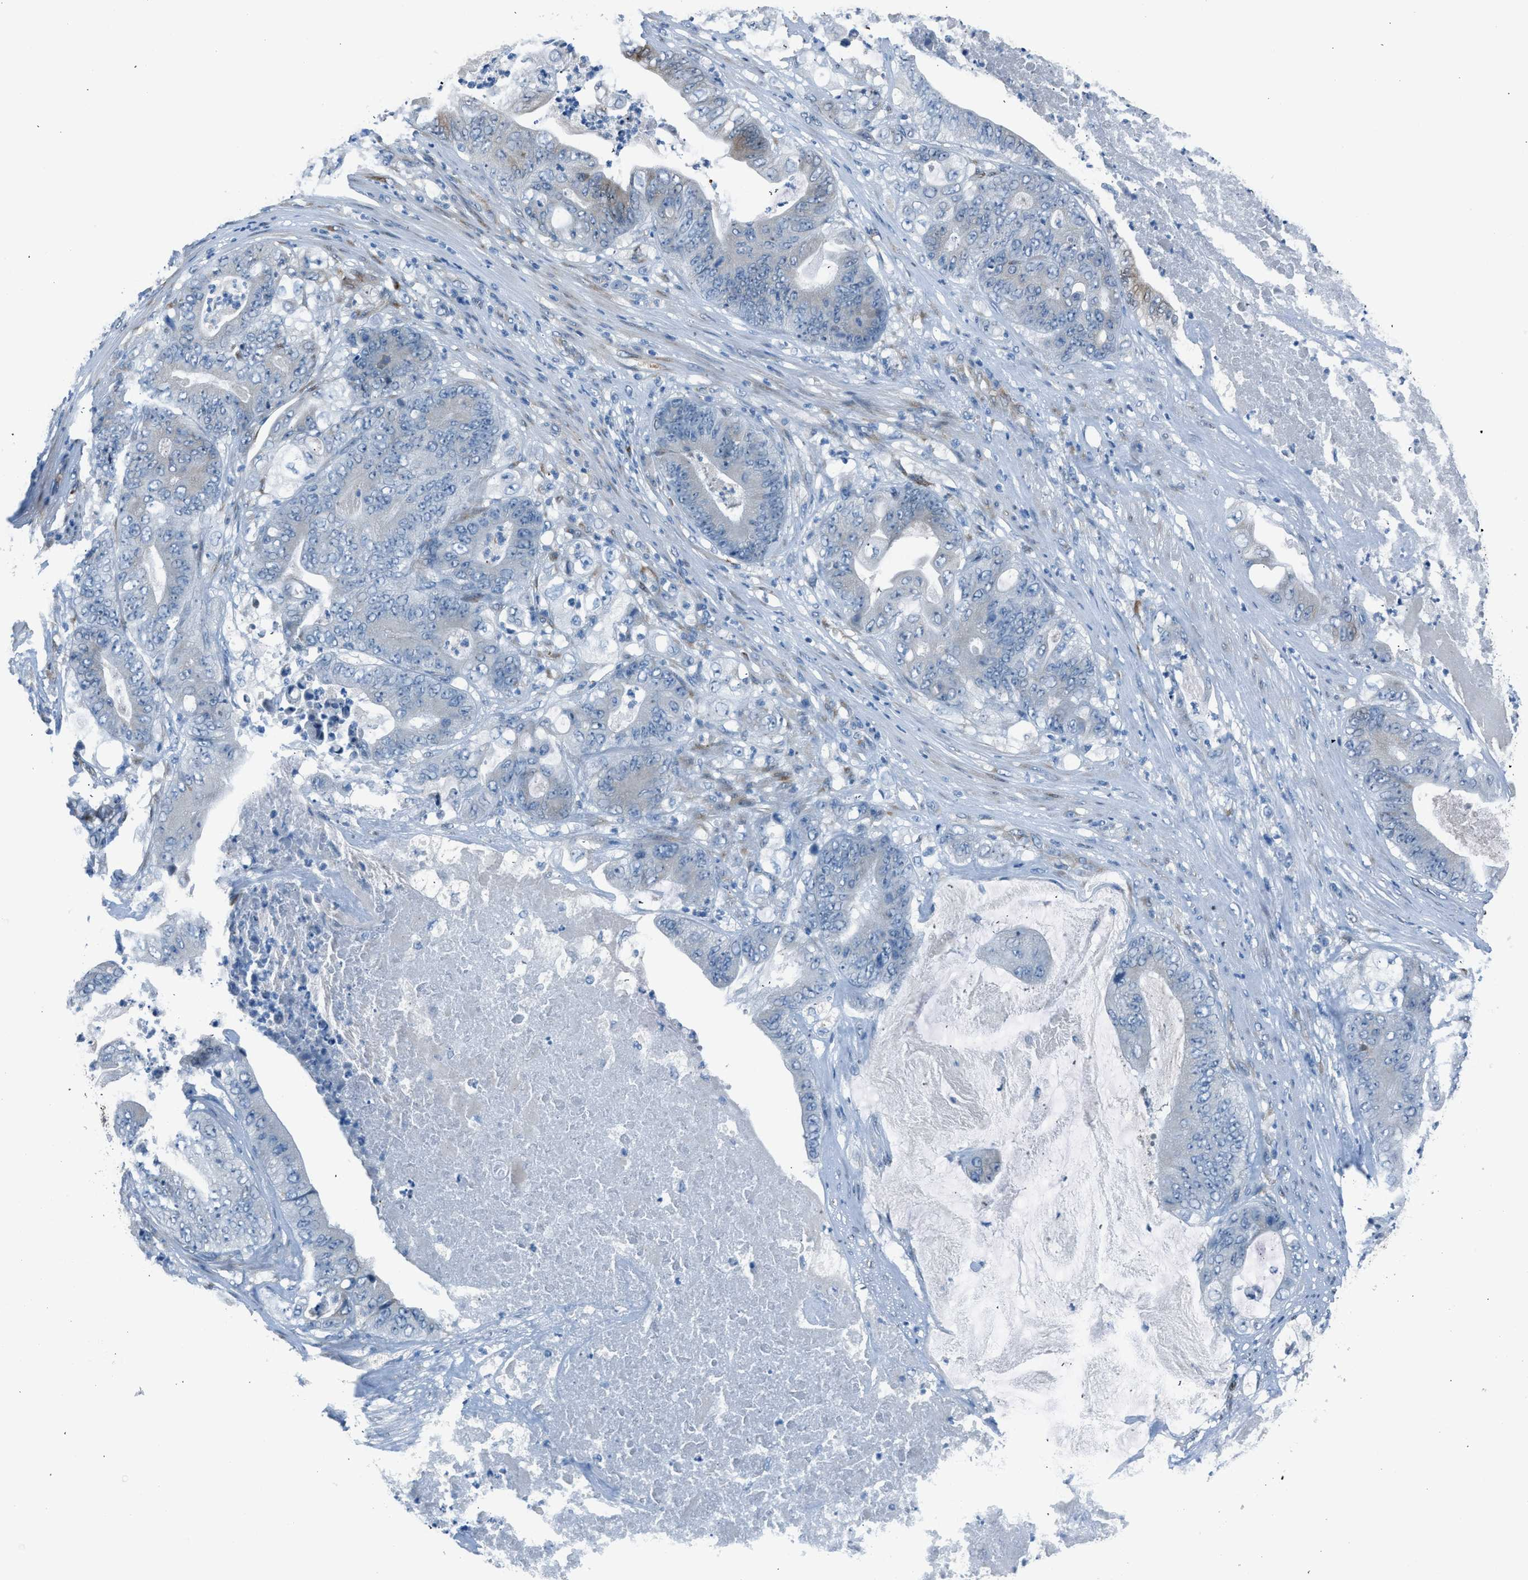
{"staining": {"intensity": "weak", "quantity": "<25%", "location": "cytoplasmic/membranous"}, "tissue": "stomach cancer", "cell_type": "Tumor cells", "image_type": "cancer", "snomed": [{"axis": "morphology", "description": "Adenocarcinoma, NOS"}, {"axis": "topography", "description": "Stomach"}], "caption": "DAB immunohistochemical staining of human adenocarcinoma (stomach) demonstrates no significant expression in tumor cells. (DAB immunohistochemistry (IHC), high magnification).", "gene": "RNF41", "patient": {"sex": "female", "age": 73}}